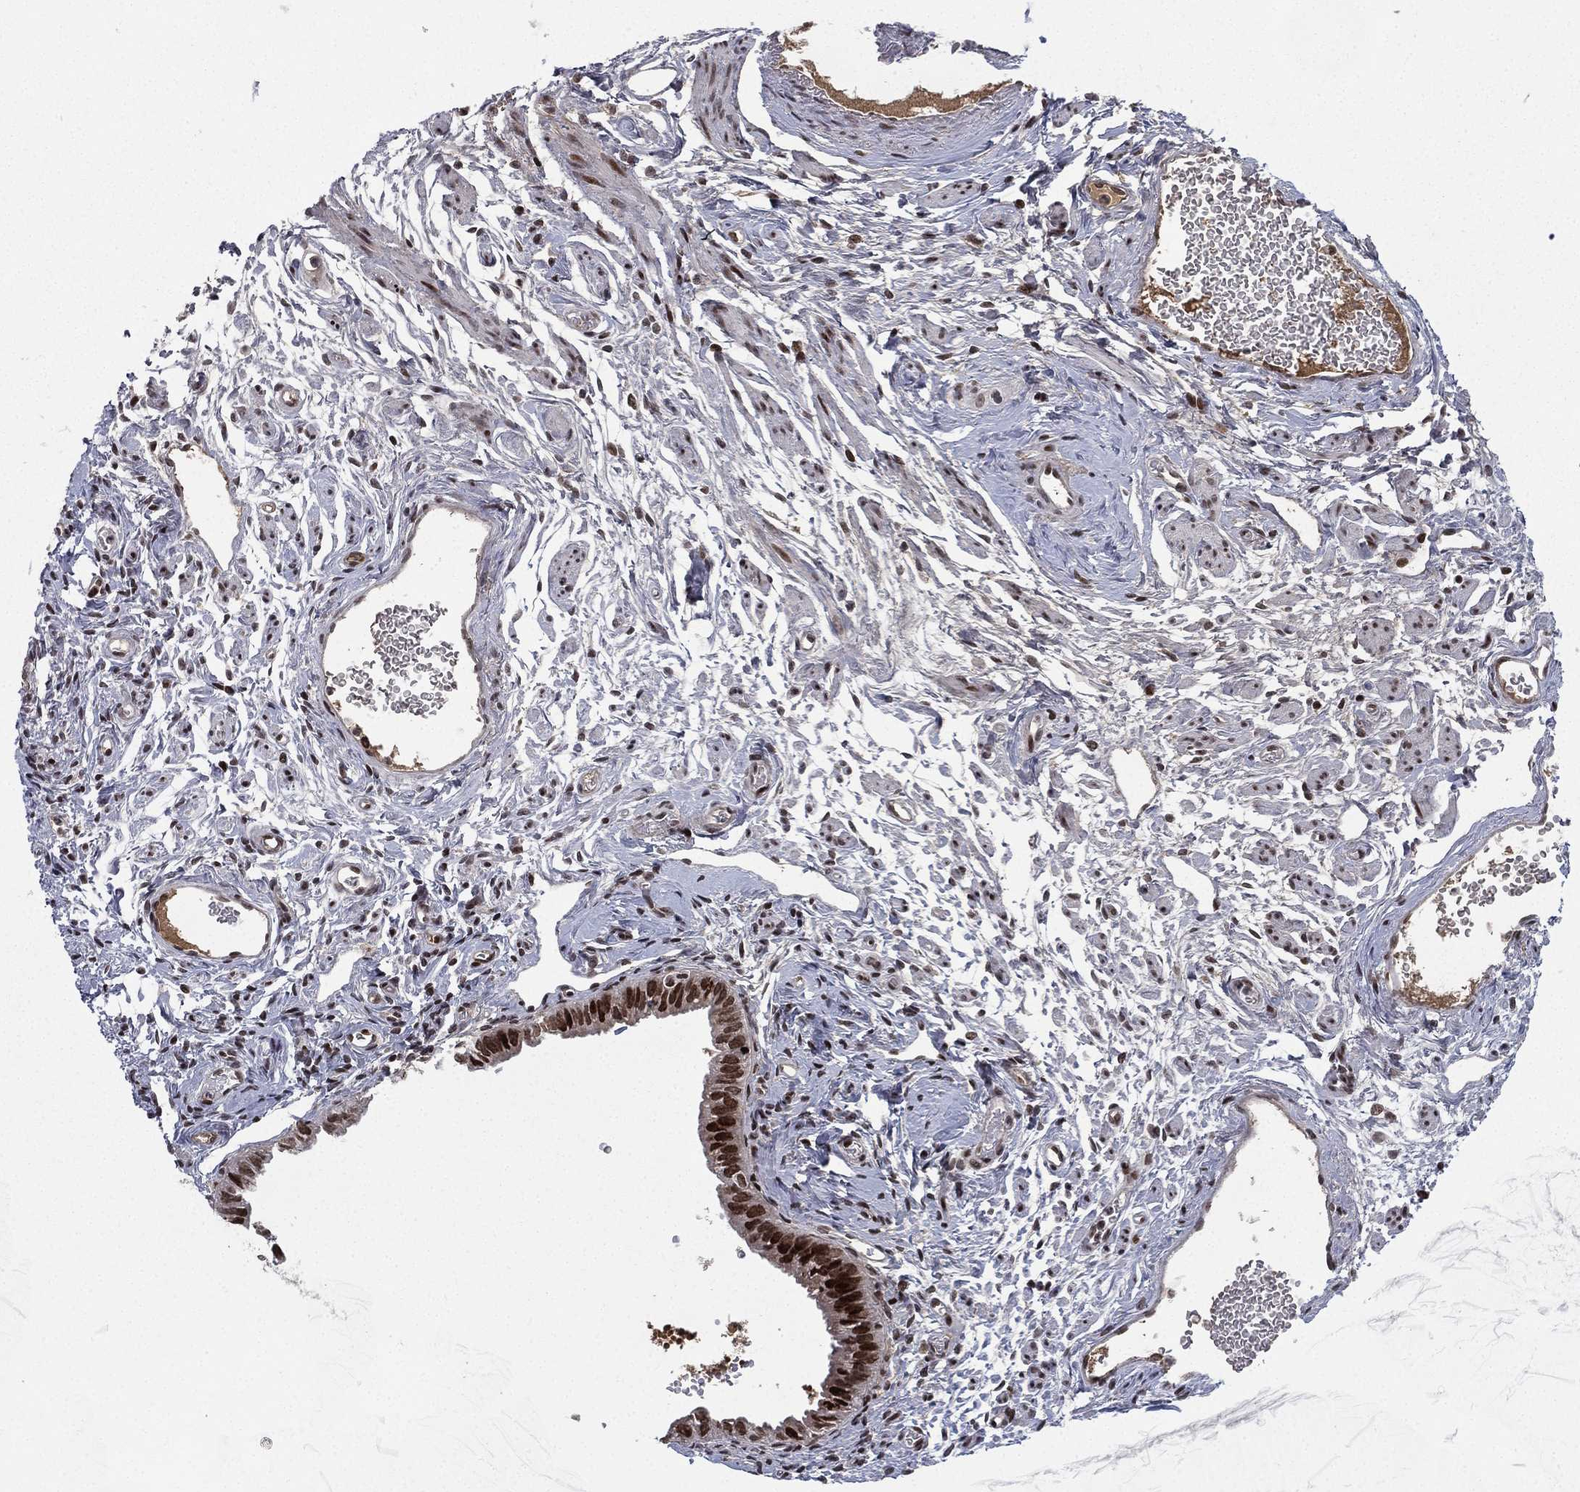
{"staining": {"intensity": "strong", "quantity": ">75%", "location": "nuclear"}, "tissue": "ovarian cancer", "cell_type": "Tumor cells", "image_type": "cancer", "snomed": [{"axis": "morphology", "description": "Carcinoma, endometroid"}, {"axis": "topography", "description": "Ovary"}], "caption": "A brown stain labels strong nuclear positivity of a protein in human endometroid carcinoma (ovarian) tumor cells. (DAB = brown stain, brightfield microscopy at high magnification).", "gene": "RTF1", "patient": {"sex": "female", "age": 85}}